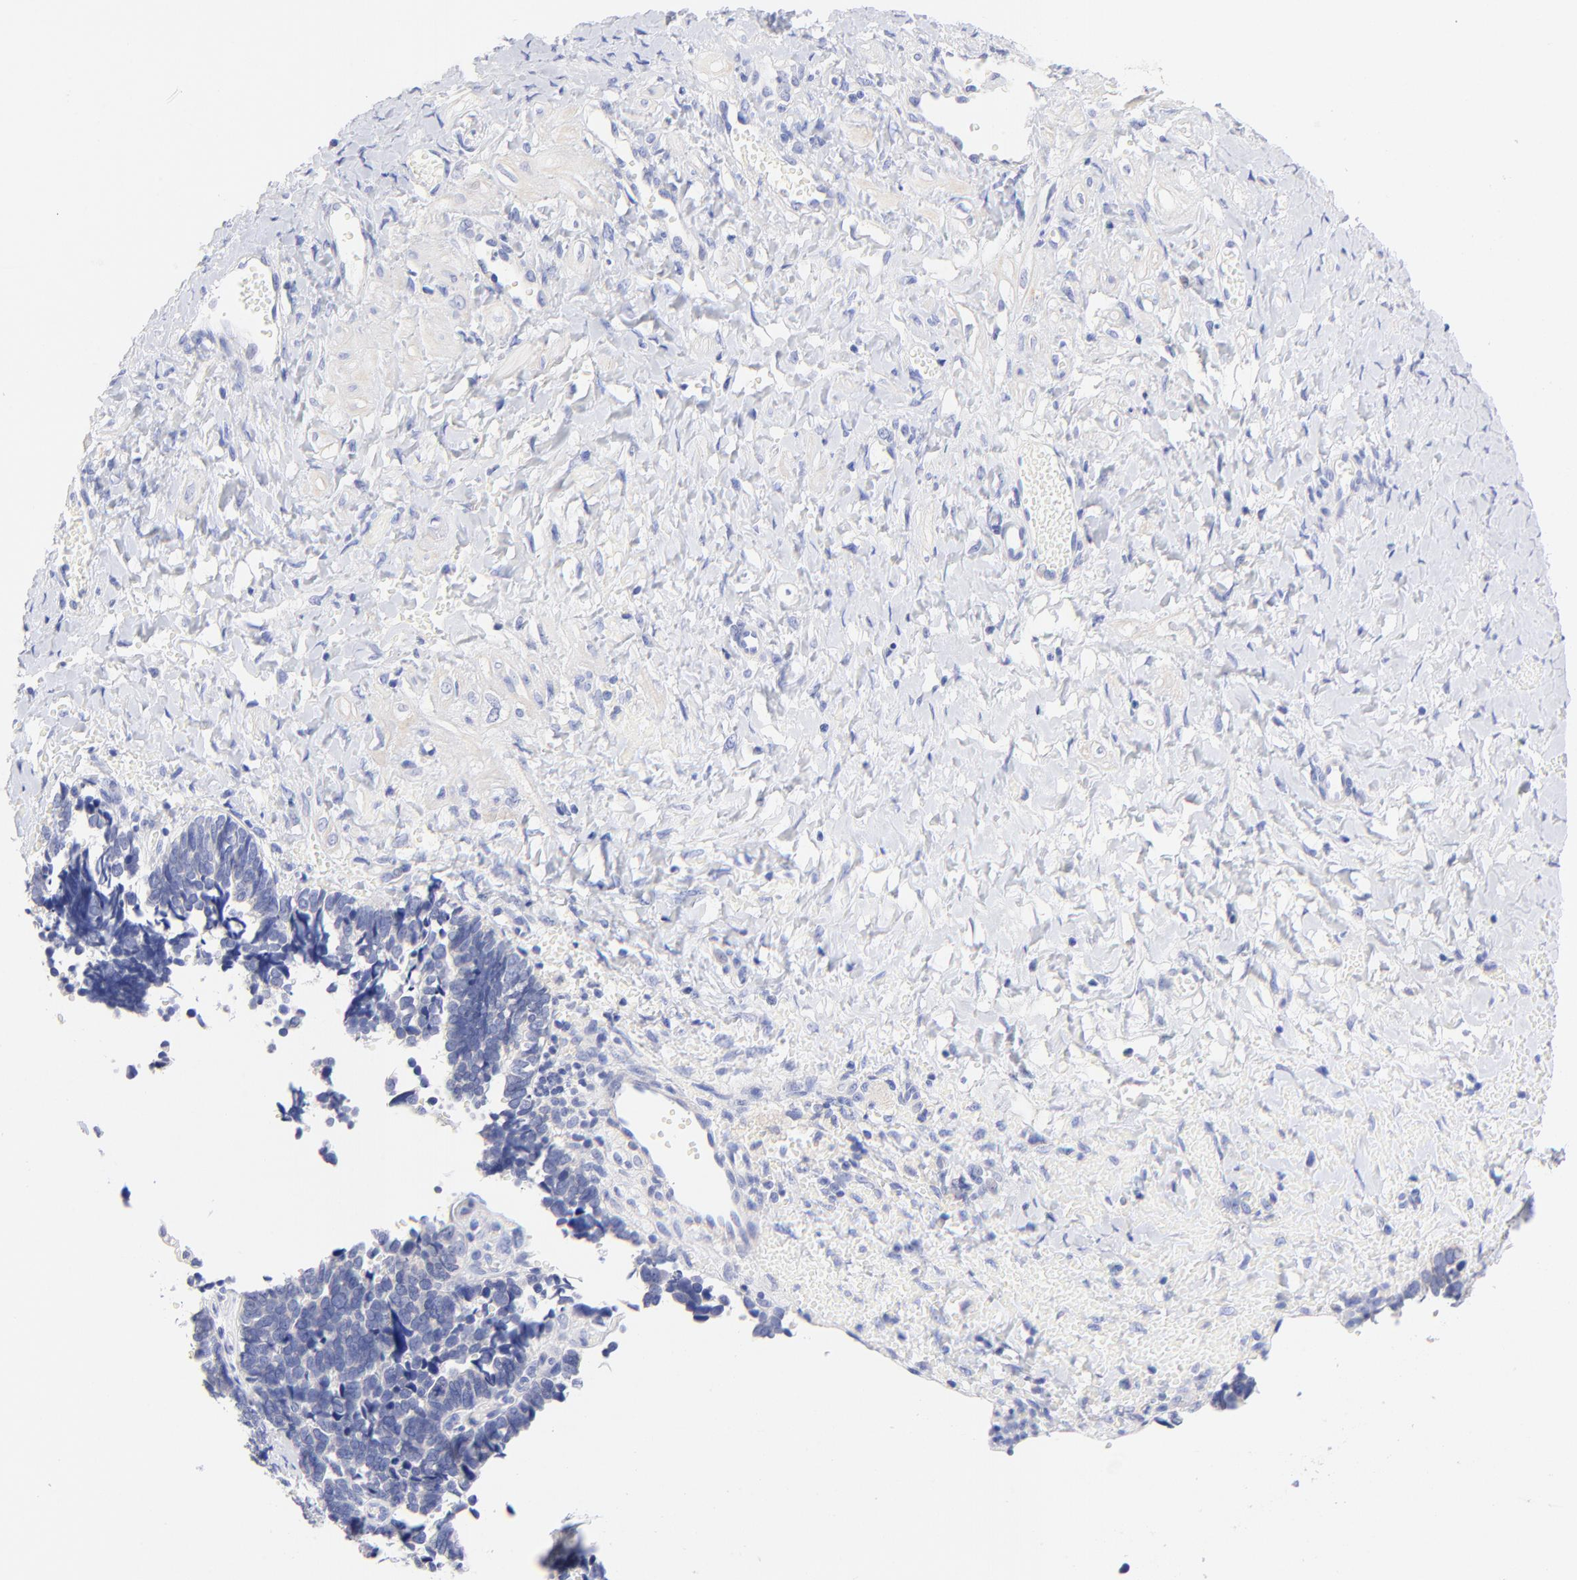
{"staining": {"intensity": "negative", "quantity": "none", "location": "none"}, "tissue": "ovarian cancer", "cell_type": "Tumor cells", "image_type": "cancer", "snomed": [{"axis": "morphology", "description": "Cystadenocarcinoma, serous, NOS"}, {"axis": "topography", "description": "Ovary"}], "caption": "Image shows no significant protein positivity in tumor cells of ovarian serous cystadenocarcinoma.", "gene": "EBP", "patient": {"sex": "female", "age": 77}}